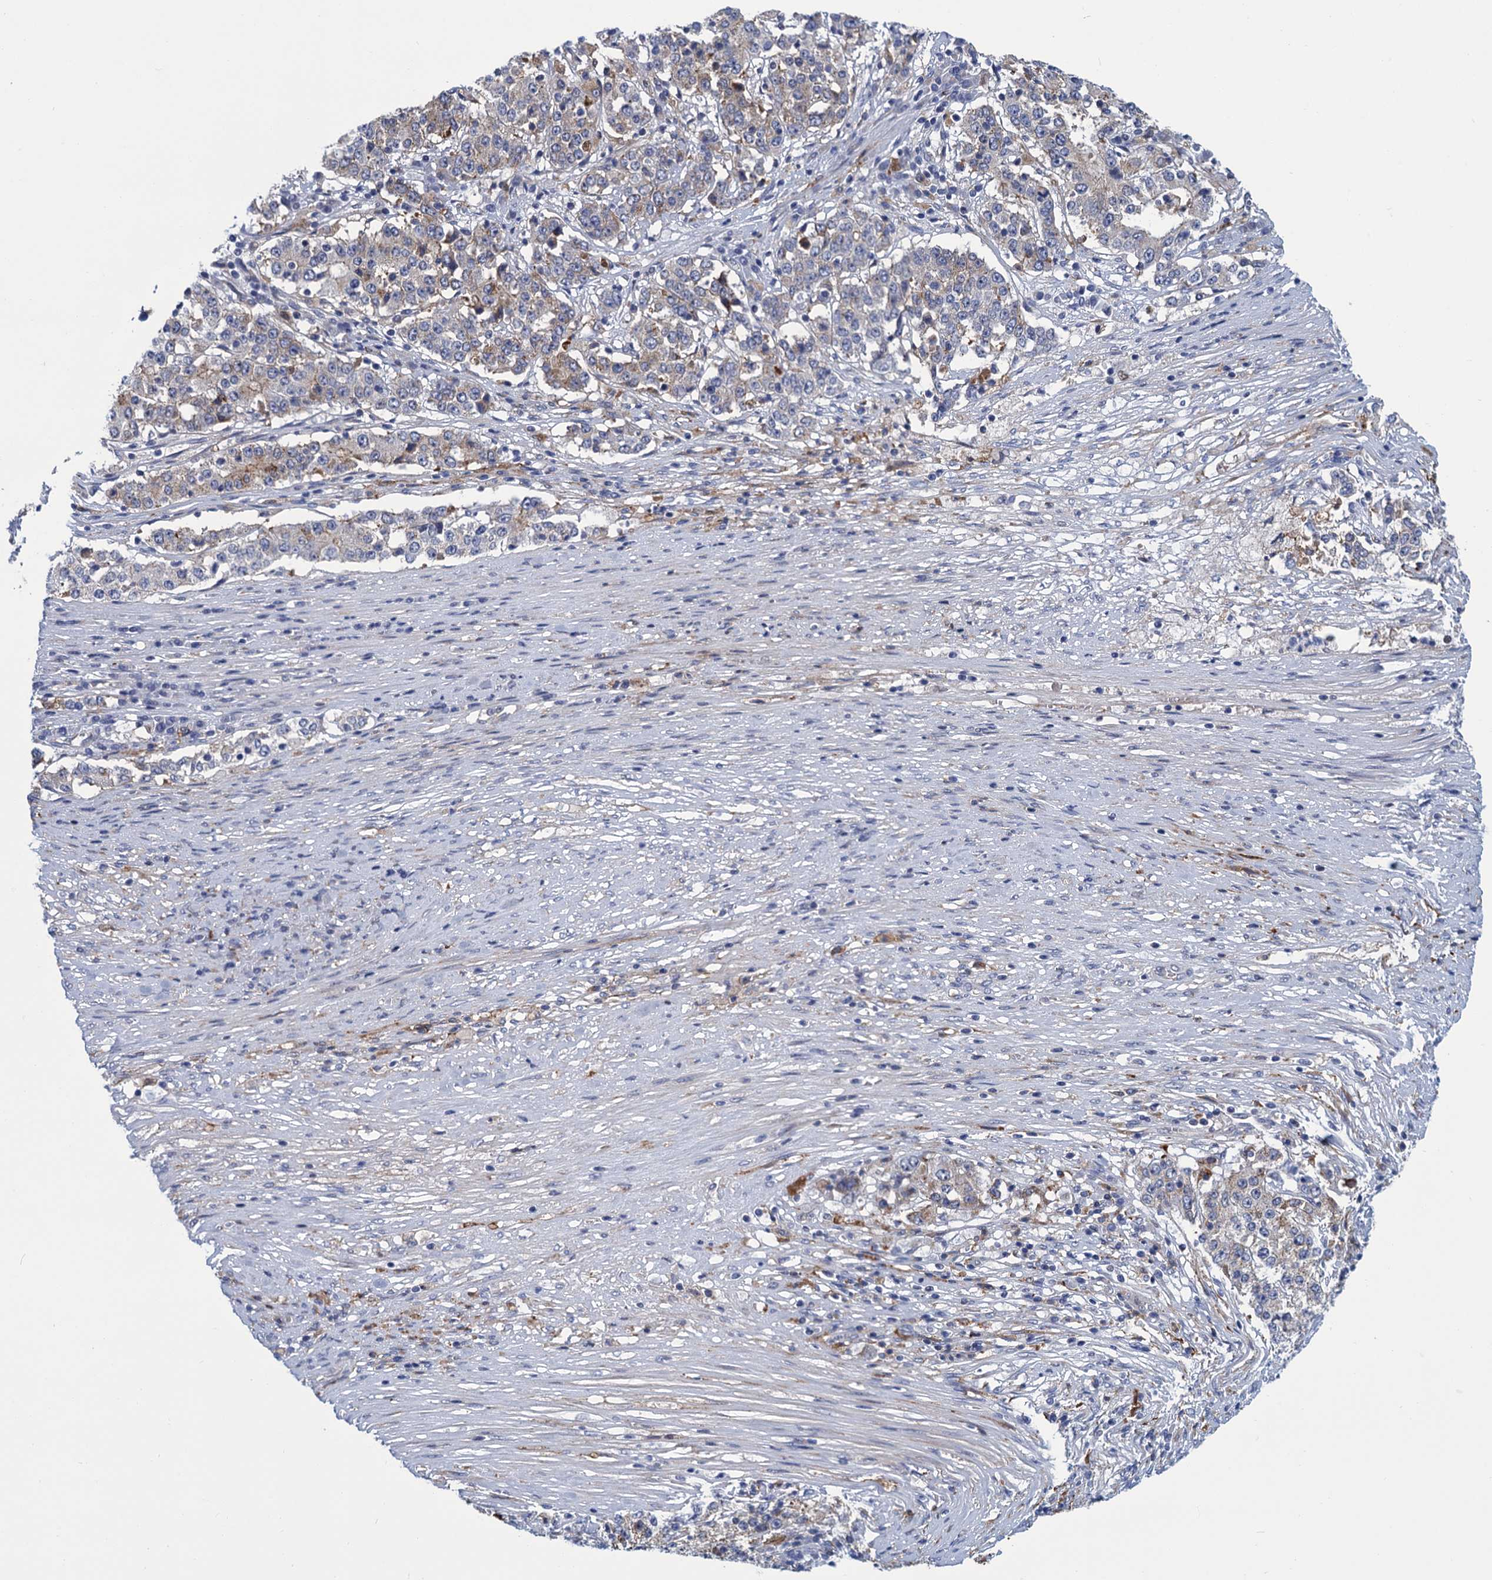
{"staining": {"intensity": "weak", "quantity": "<25%", "location": "cytoplasmic/membranous"}, "tissue": "stomach cancer", "cell_type": "Tumor cells", "image_type": "cancer", "snomed": [{"axis": "morphology", "description": "Adenocarcinoma, NOS"}, {"axis": "topography", "description": "Stomach"}], "caption": "The histopathology image reveals no significant expression in tumor cells of stomach adenocarcinoma.", "gene": "DNHD1", "patient": {"sex": "male", "age": 59}}